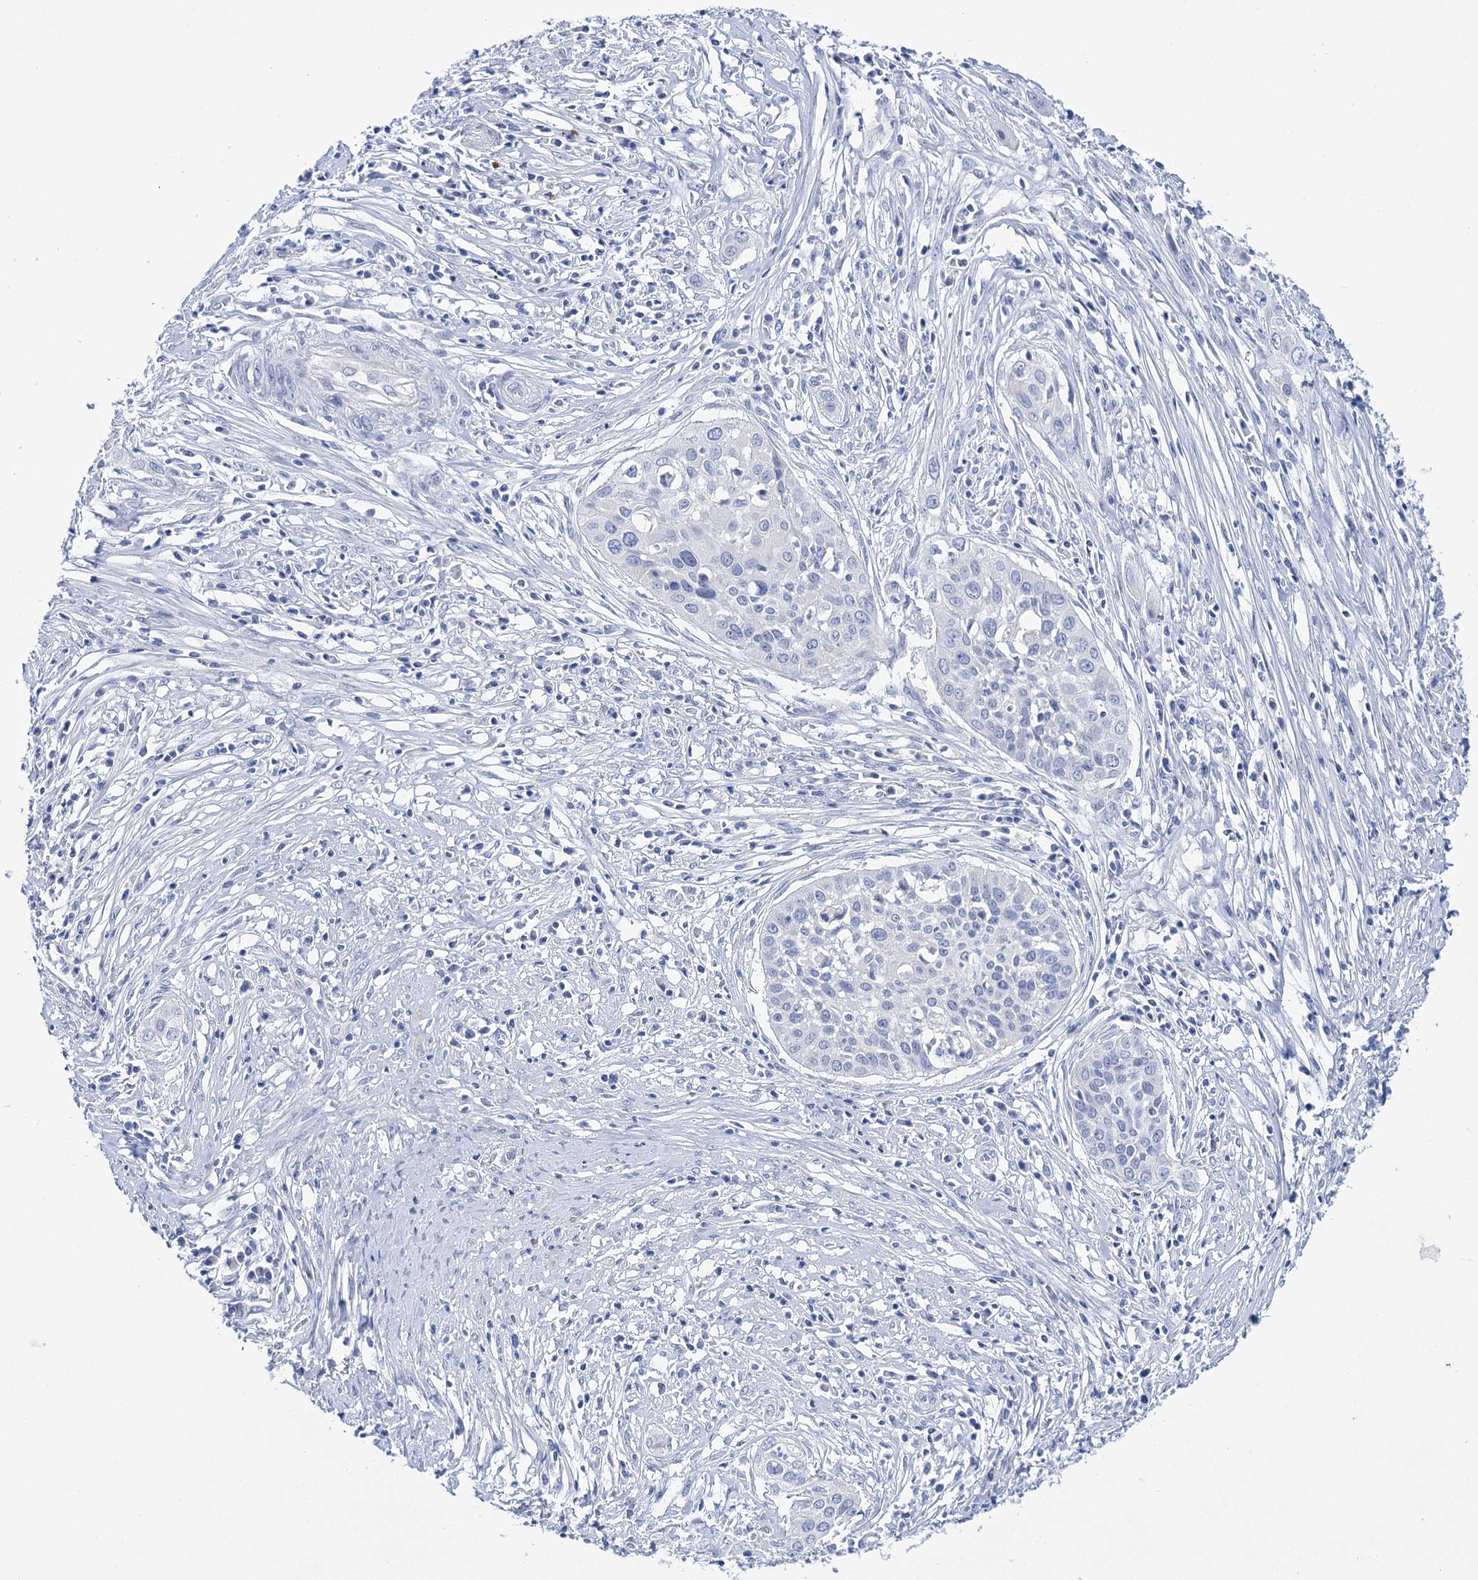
{"staining": {"intensity": "negative", "quantity": "none", "location": "none"}, "tissue": "cervical cancer", "cell_type": "Tumor cells", "image_type": "cancer", "snomed": [{"axis": "morphology", "description": "Squamous cell carcinoma, NOS"}, {"axis": "topography", "description": "Cervix"}], "caption": "Immunohistochemical staining of cervical cancer demonstrates no significant staining in tumor cells.", "gene": "LYZL4", "patient": {"sex": "female", "age": 34}}